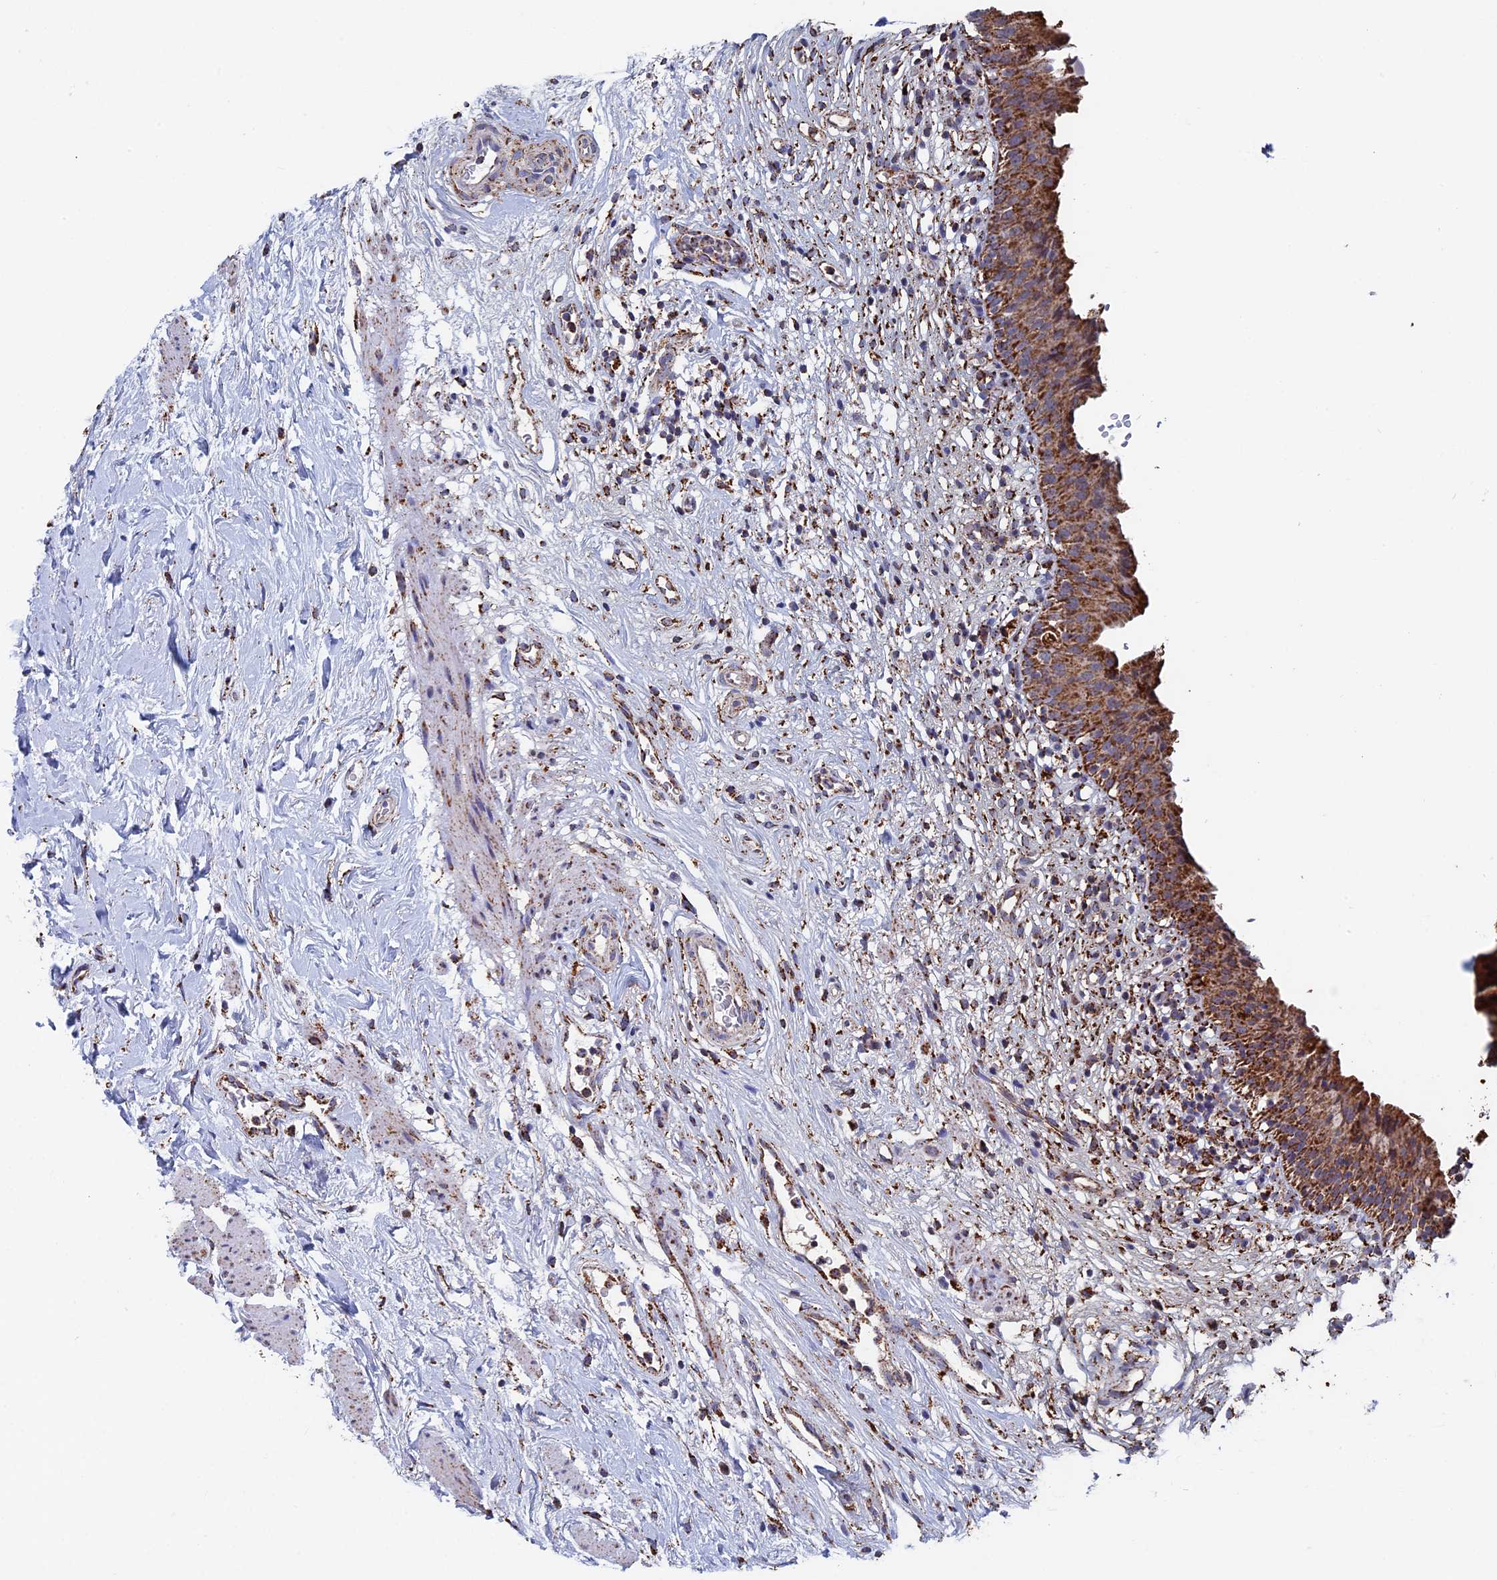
{"staining": {"intensity": "strong", "quantity": ">75%", "location": "cytoplasmic/membranous"}, "tissue": "urinary bladder", "cell_type": "Urothelial cells", "image_type": "normal", "snomed": [{"axis": "morphology", "description": "Normal tissue, NOS"}, {"axis": "morphology", "description": "Inflammation, NOS"}, {"axis": "topography", "description": "Urinary bladder"}], "caption": "An immunohistochemistry photomicrograph of unremarkable tissue is shown. Protein staining in brown shows strong cytoplasmic/membranous positivity in urinary bladder within urothelial cells.", "gene": "SEC24D", "patient": {"sex": "male", "age": 63}}